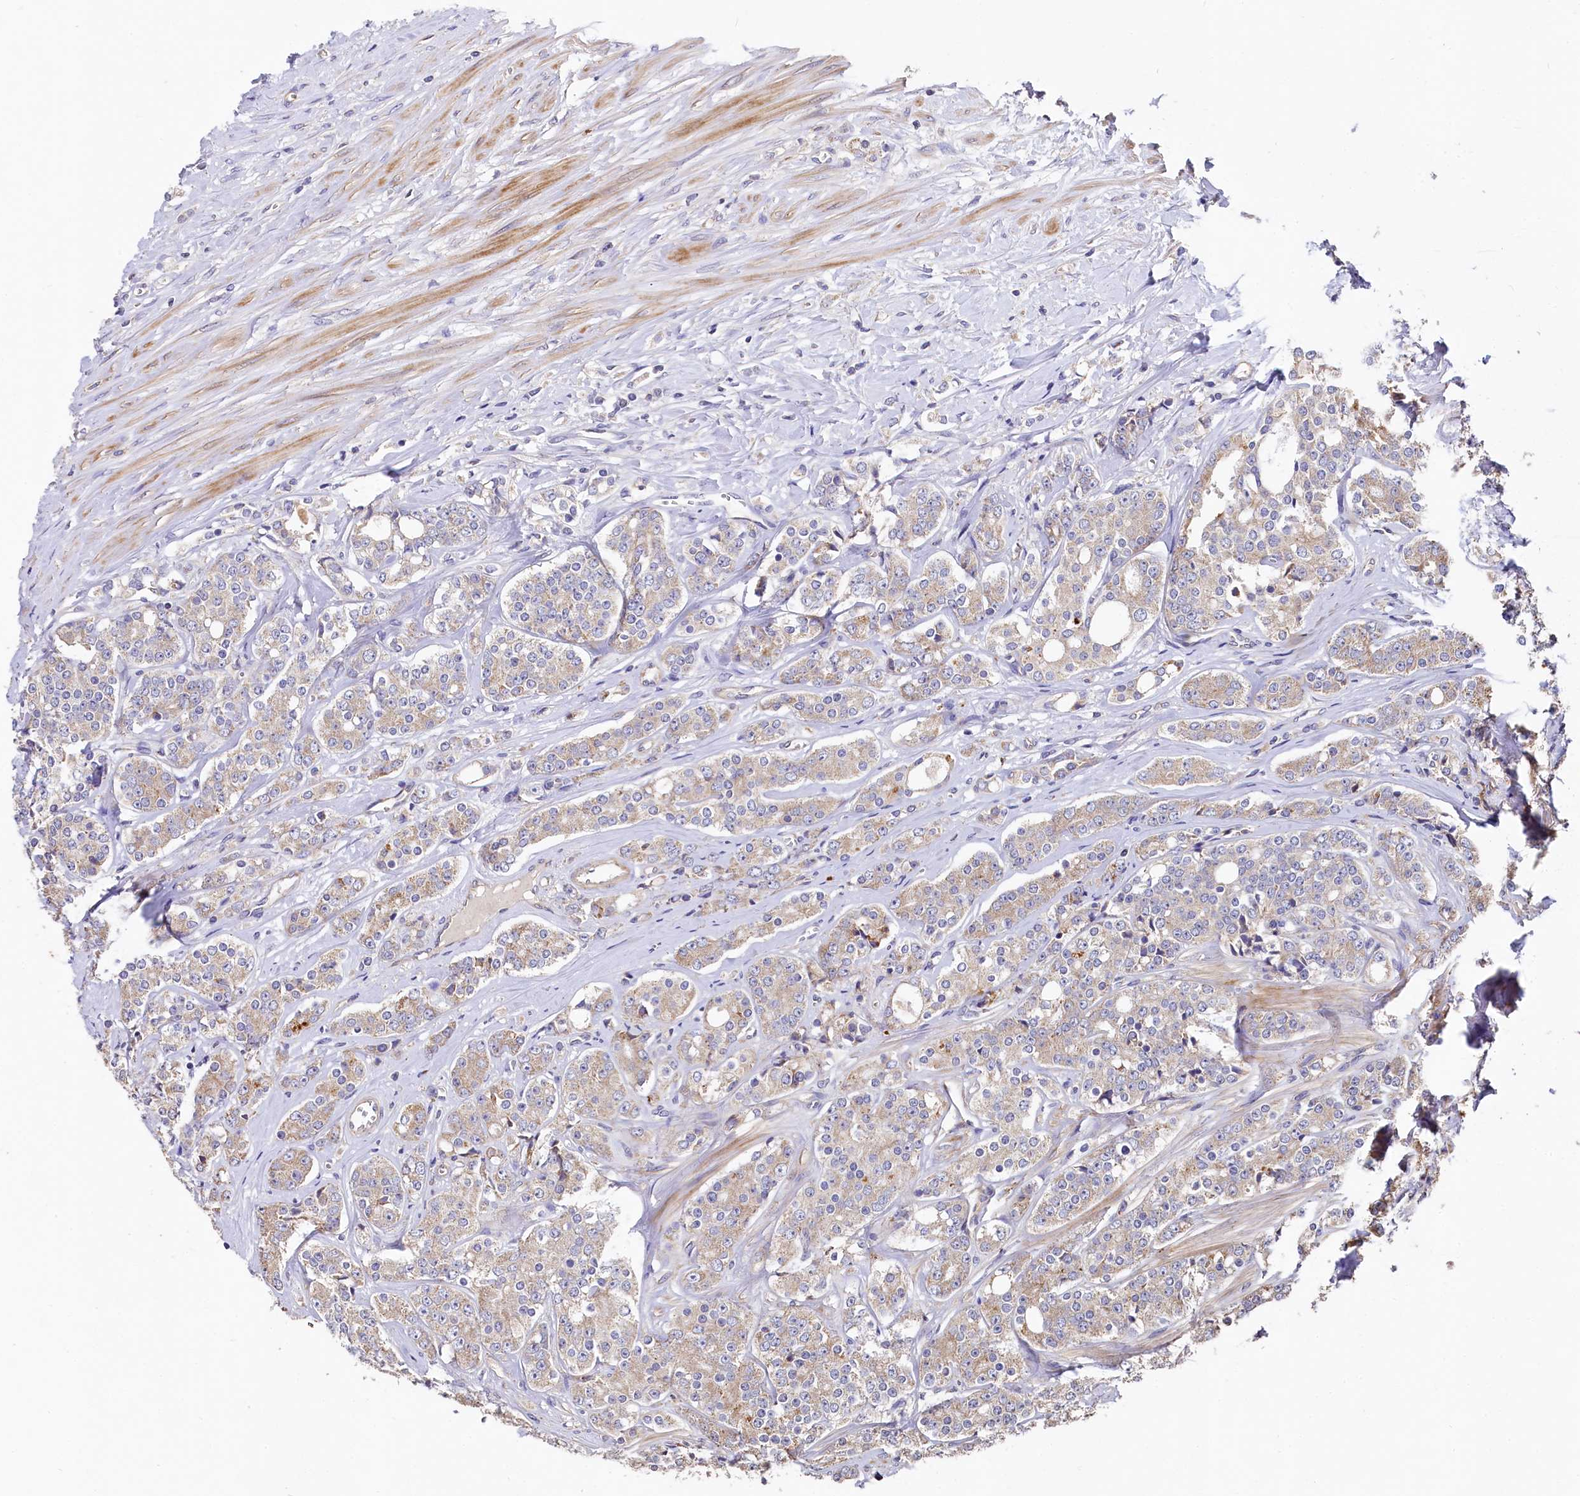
{"staining": {"intensity": "weak", "quantity": "25%-75%", "location": "cytoplasmic/membranous"}, "tissue": "prostate cancer", "cell_type": "Tumor cells", "image_type": "cancer", "snomed": [{"axis": "morphology", "description": "Adenocarcinoma, High grade"}, {"axis": "topography", "description": "Prostate"}], "caption": "IHC photomicrograph of human prostate cancer (high-grade adenocarcinoma) stained for a protein (brown), which shows low levels of weak cytoplasmic/membranous expression in approximately 25%-75% of tumor cells.", "gene": "SPRYD3", "patient": {"sex": "male", "age": 62}}